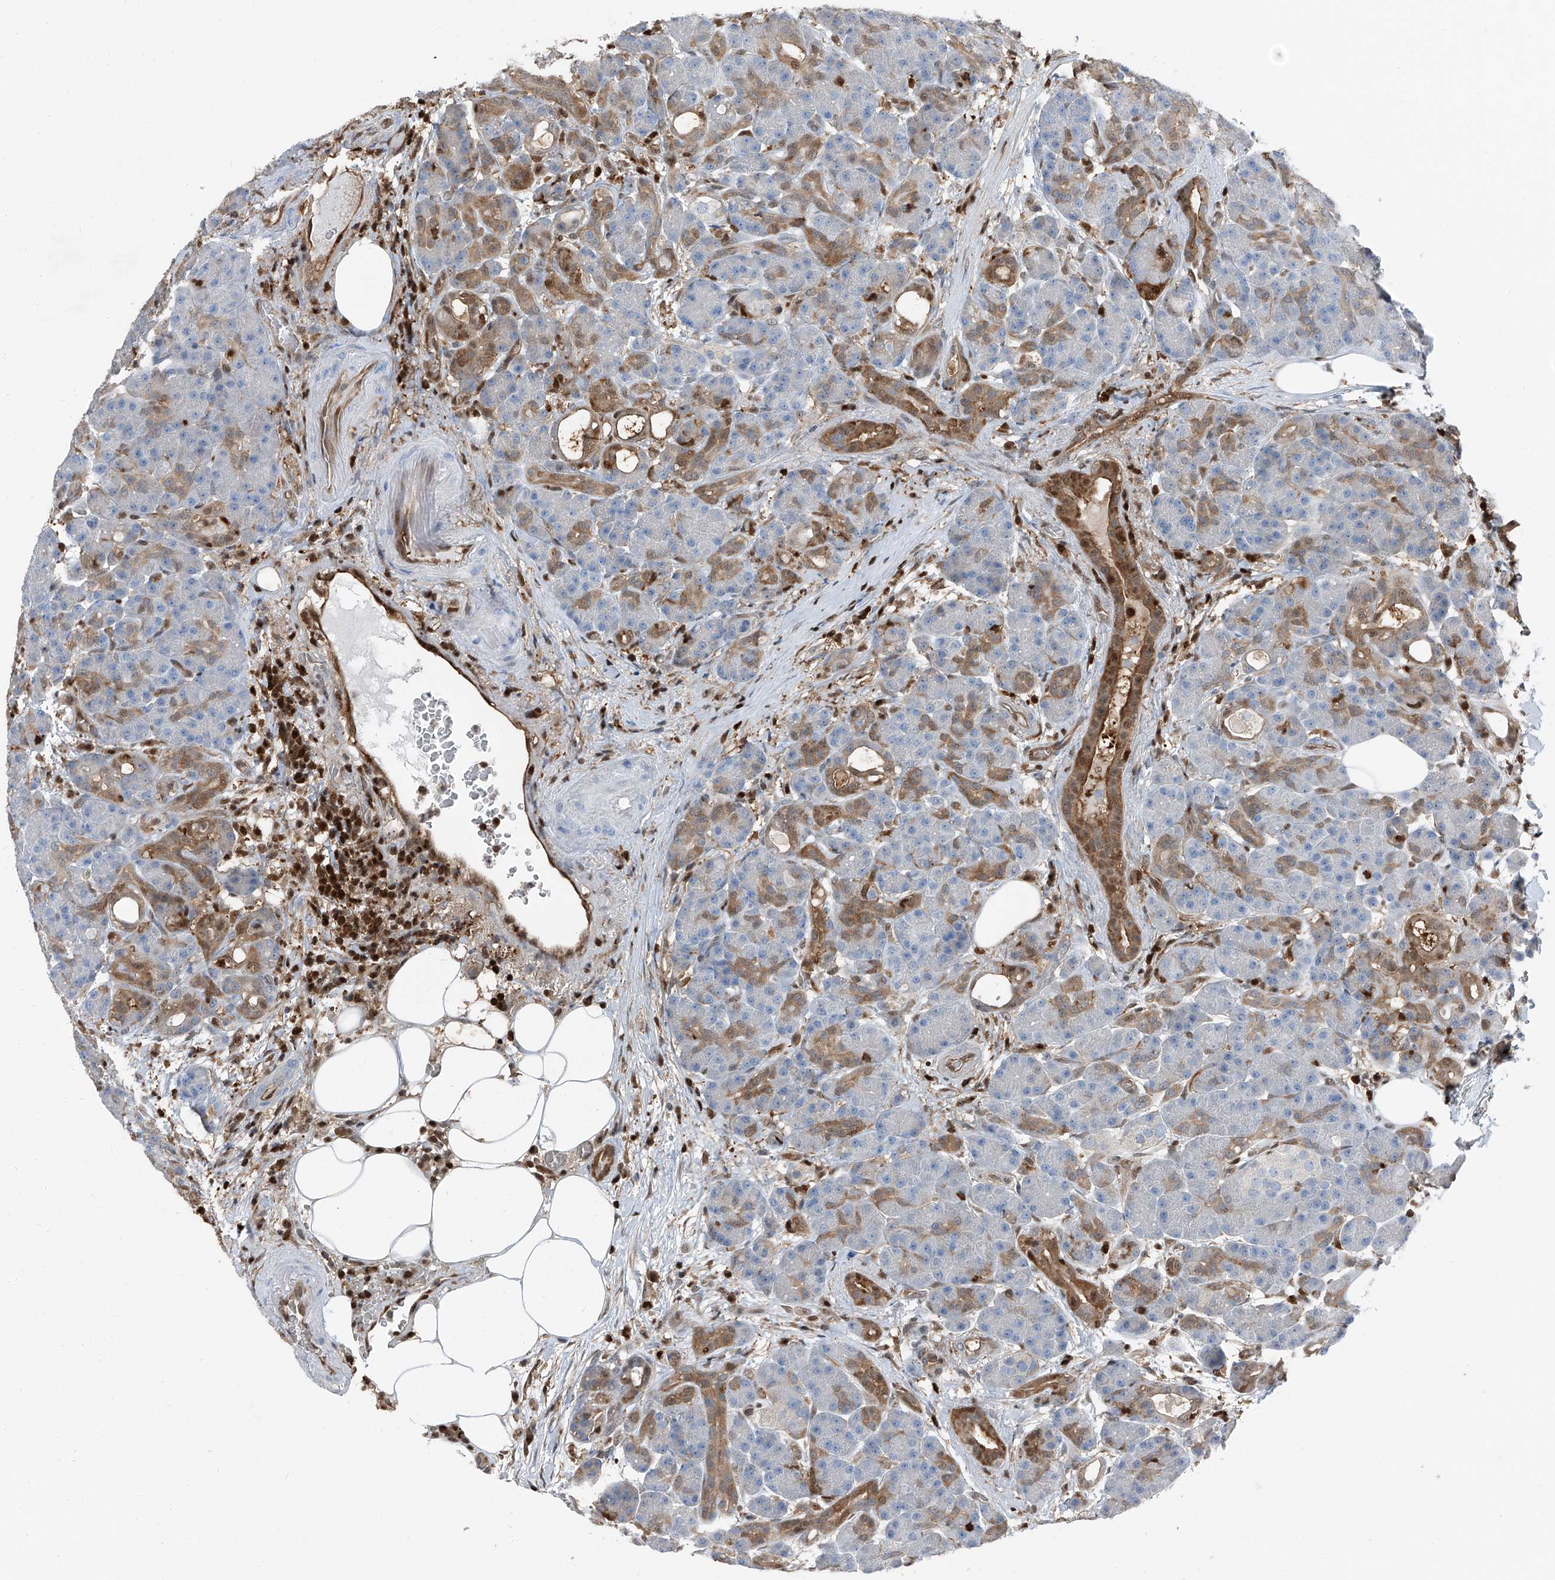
{"staining": {"intensity": "moderate", "quantity": "<25%", "location": "cytoplasmic/membranous"}, "tissue": "pancreas", "cell_type": "Exocrine glandular cells", "image_type": "normal", "snomed": [{"axis": "morphology", "description": "Normal tissue, NOS"}, {"axis": "topography", "description": "Pancreas"}], "caption": "DAB (3,3'-diaminobenzidine) immunohistochemical staining of normal pancreas reveals moderate cytoplasmic/membranous protein positivity in about <25% of exocrine glandular cells.", "gene": "PSMB10", "patient": {"sex": "male", "age": 63}}